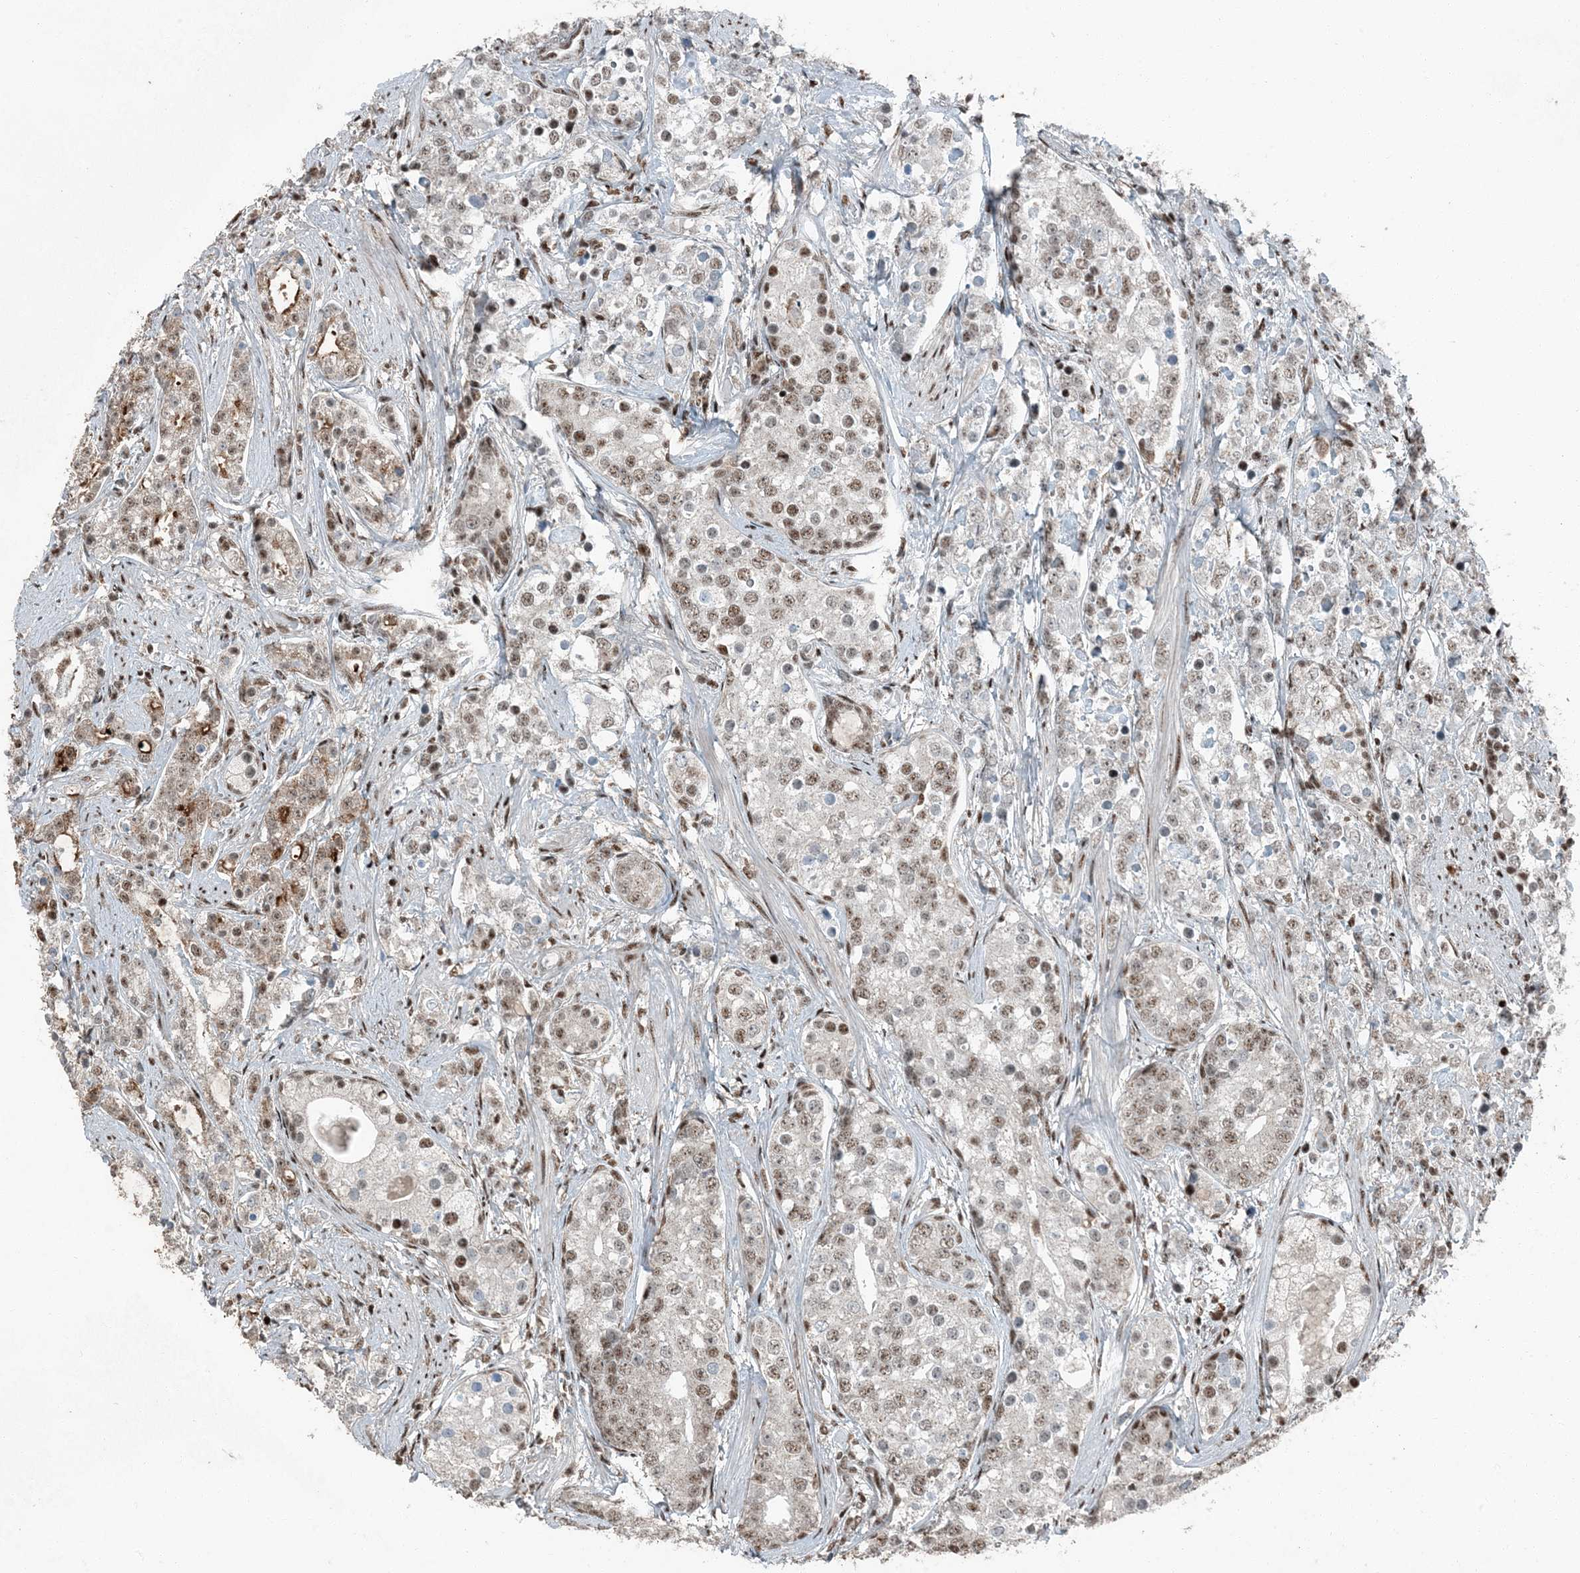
{"staining": {"intensity": "moderate", "quantity": ">75%", "location": "cytoplasmic/membranous,nuclear"}, "tissue": "prostate cancer", "cell_type": "Tumor cells", "image_type": "cancer", "snomed": [{"axis": "morphology", "description": "Adenocarcinoma, High grade"}, {"axis": "topography", "description": "Prostate"}], "caption": "IHC photomicrograph of neoplastic tissue: human high-grade adenocarcinoma (prostate) stained using immunohistochemistry (IHC) shows medium levels of moderate protein expression localized specifically in the cytoplasmic/membranous and nuclear of tumor cells, appearing as a cytoplasmic/membranous and nuclear brown color.", "gene": "TADA2B", "patient": {"sex": "male", "age": 69}}